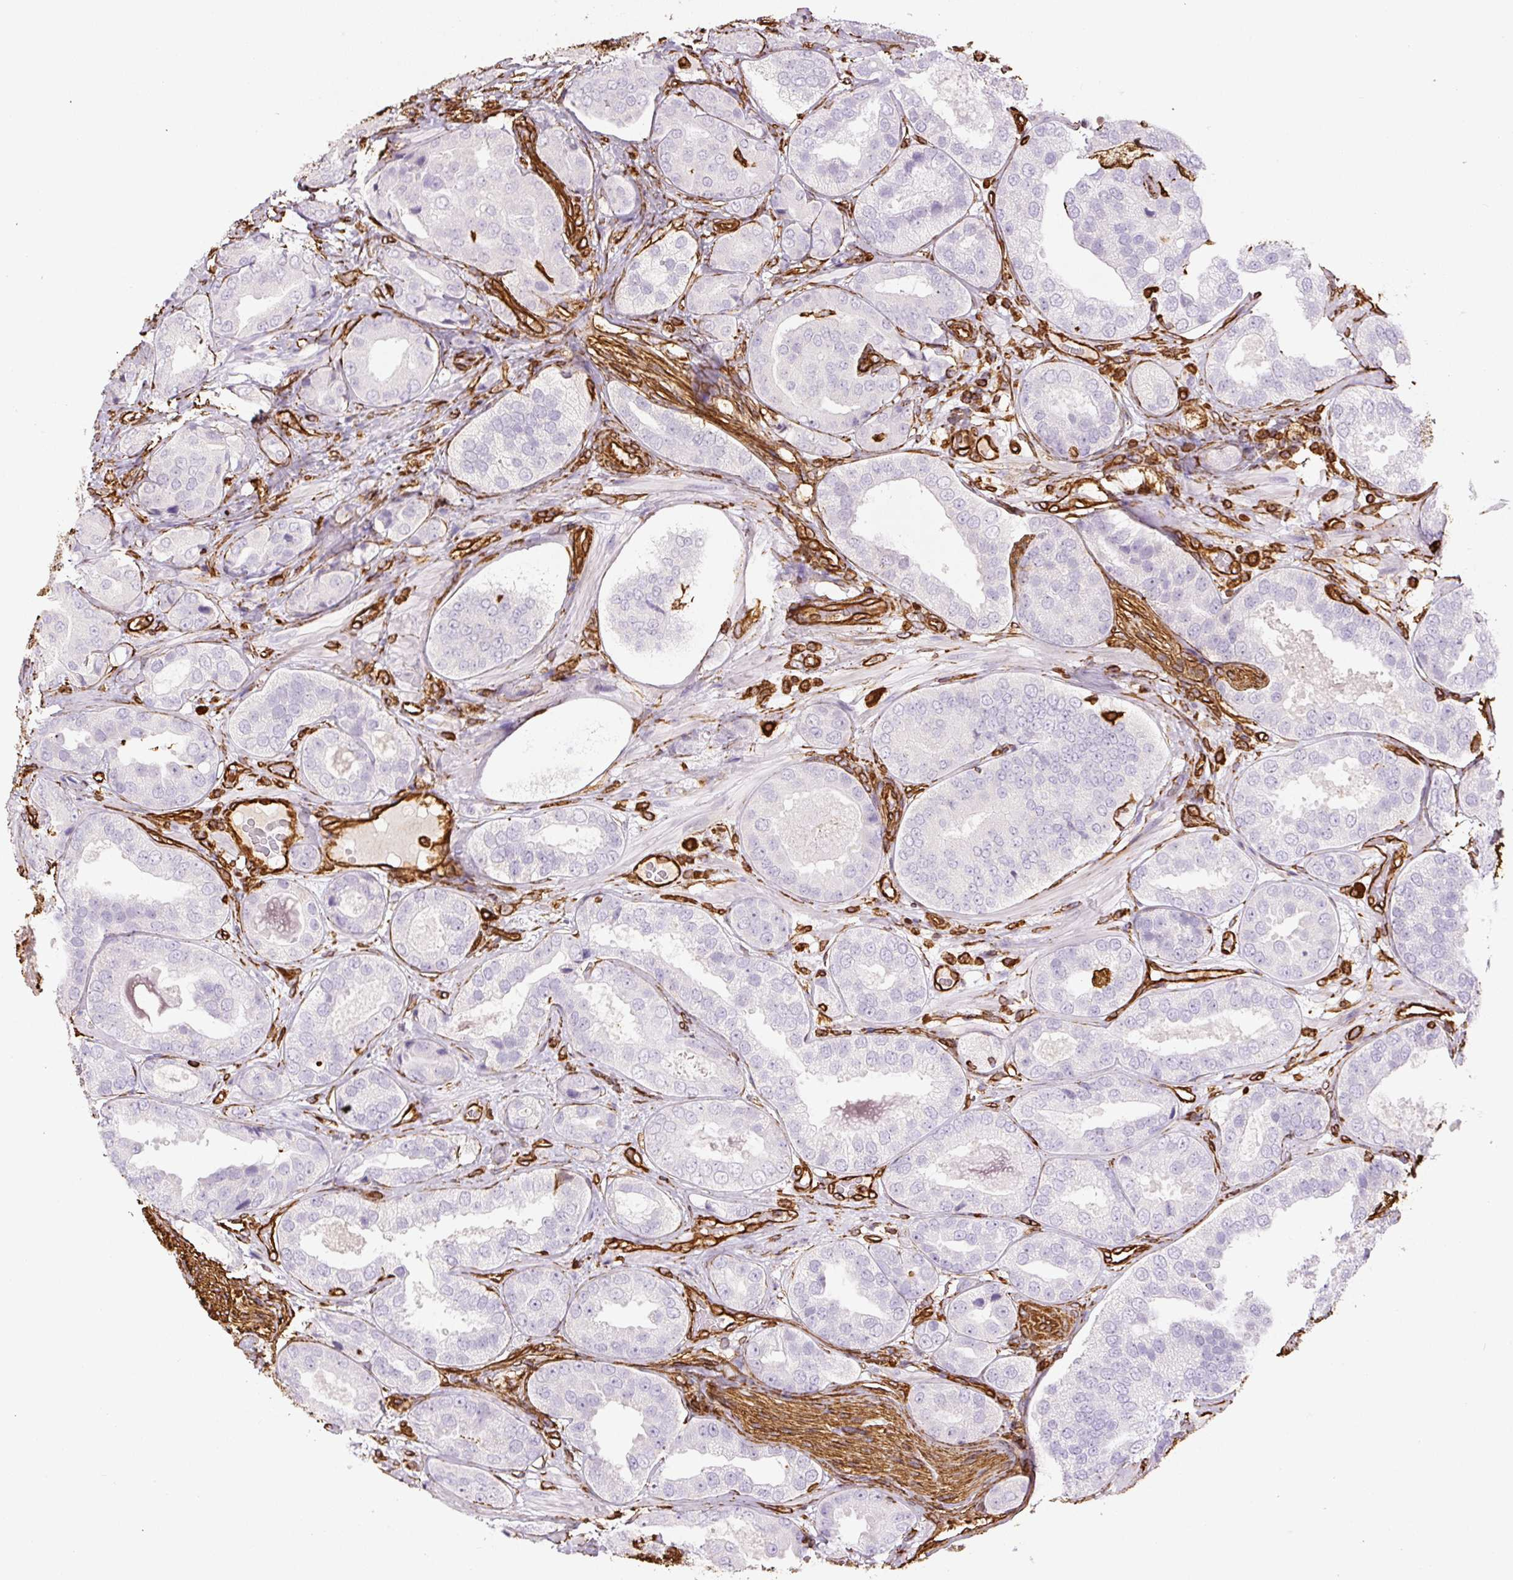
{"staining": {"intensity": "negative", "quantity": "none", "location": "none"}, "tissue": "prostate cancer", "cell_type": "Tumor cells", "image_type": "cancer", "snomed": [{"axis": "morphology", "description": "Adenocarcinoma, High grade"}, {"axis": "topography", "description": "Prostate"}], "caption": "An immunohistochemistry micrograph of prostate cancer is shown. There is no staining in tumor cells of prostate cancer.", "gene": "VIM", "patient": {"sex": "male", "age": 63}}